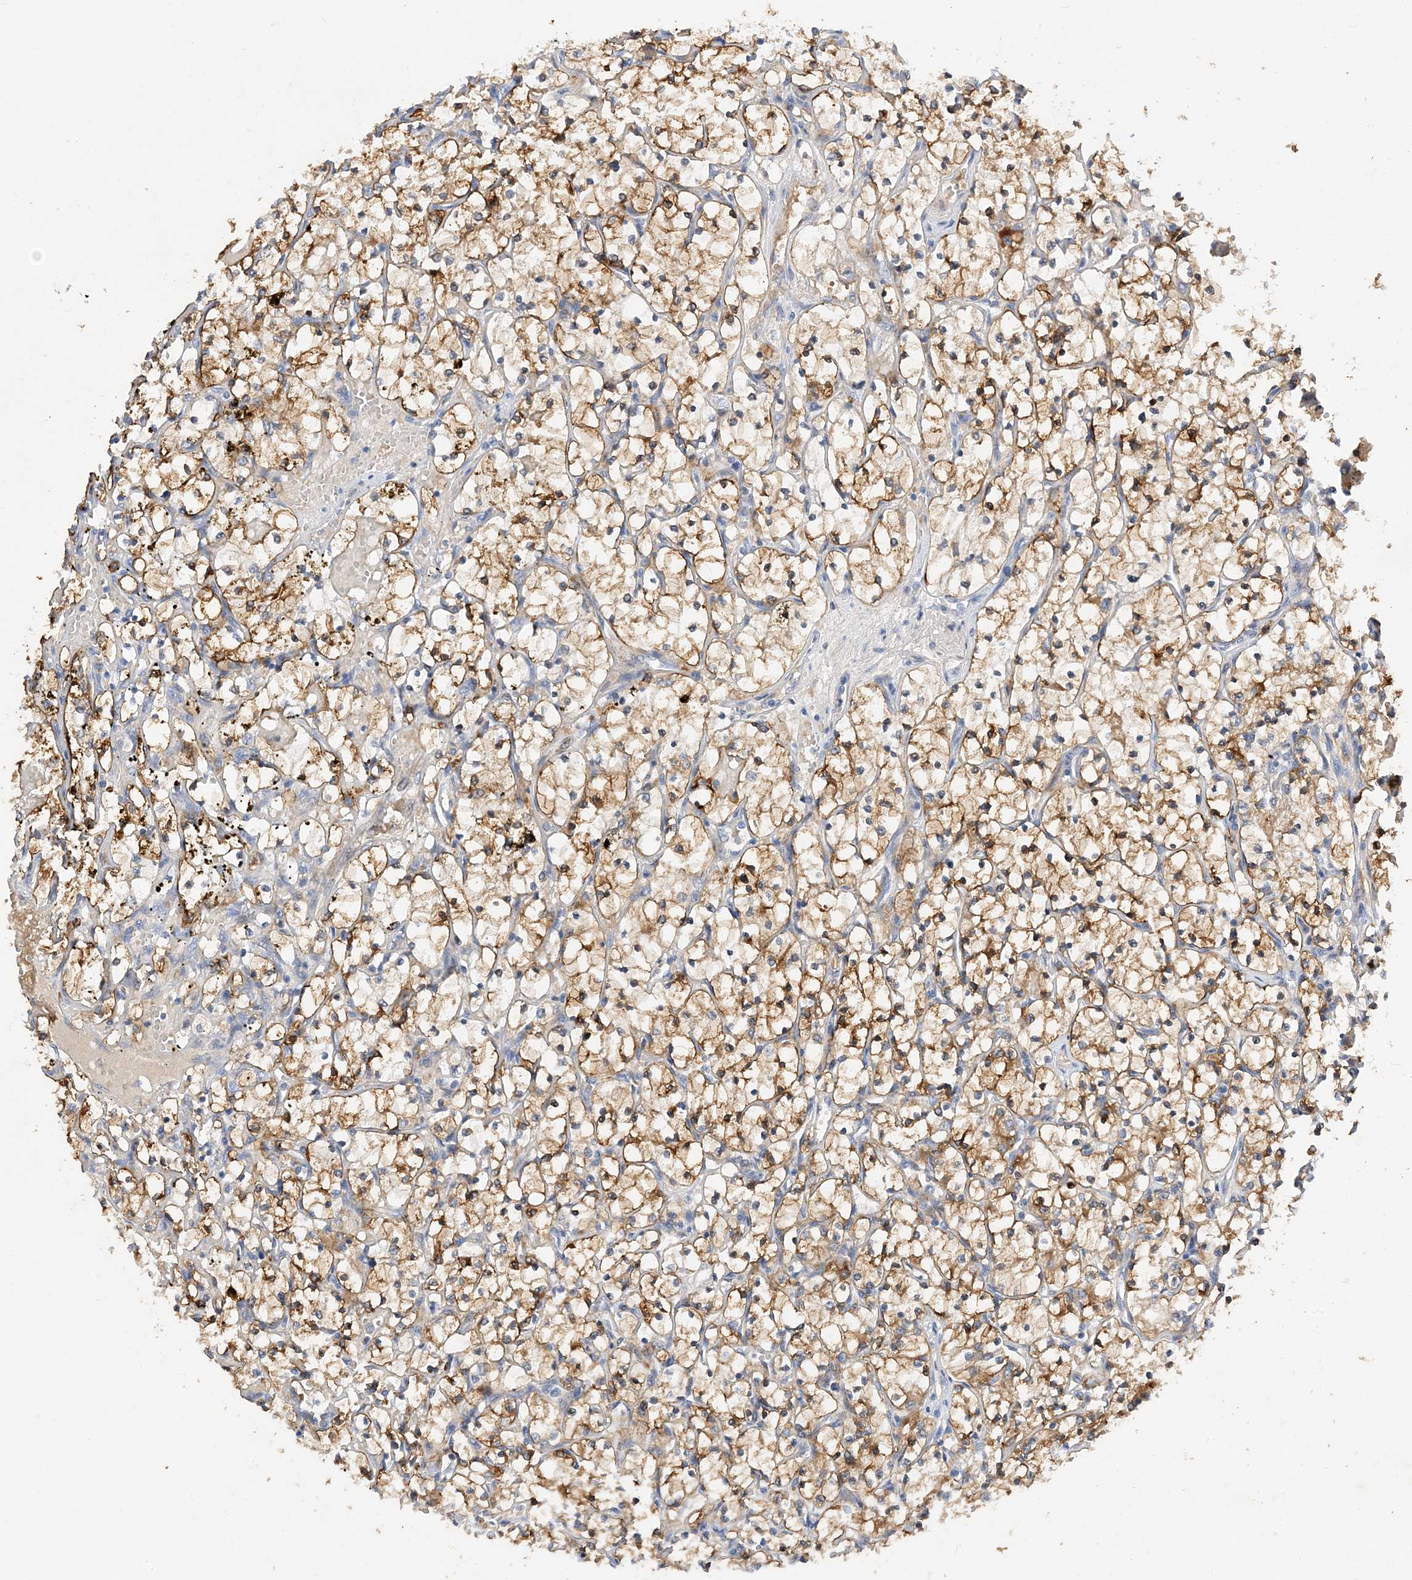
{"staining": {"intensity": "moderate", "quantity": ">75%", "location": "cytoplasmic/membranous"}, "tissue": "renal cancer", "cell_type": "Tumor cells", "image_type": "cancer", "snomed": [{"axis": "morphology", "description": "Adenocarcinoma, NOS"}, {"axis": "topography", "description": "Kidney"}], "caption": "Renal adenocarcinoma stained with a protein marker reveals moderate staining in tumor cells.", "gene": "ARV1", "patient": {"sex": "female", "age": 69}}